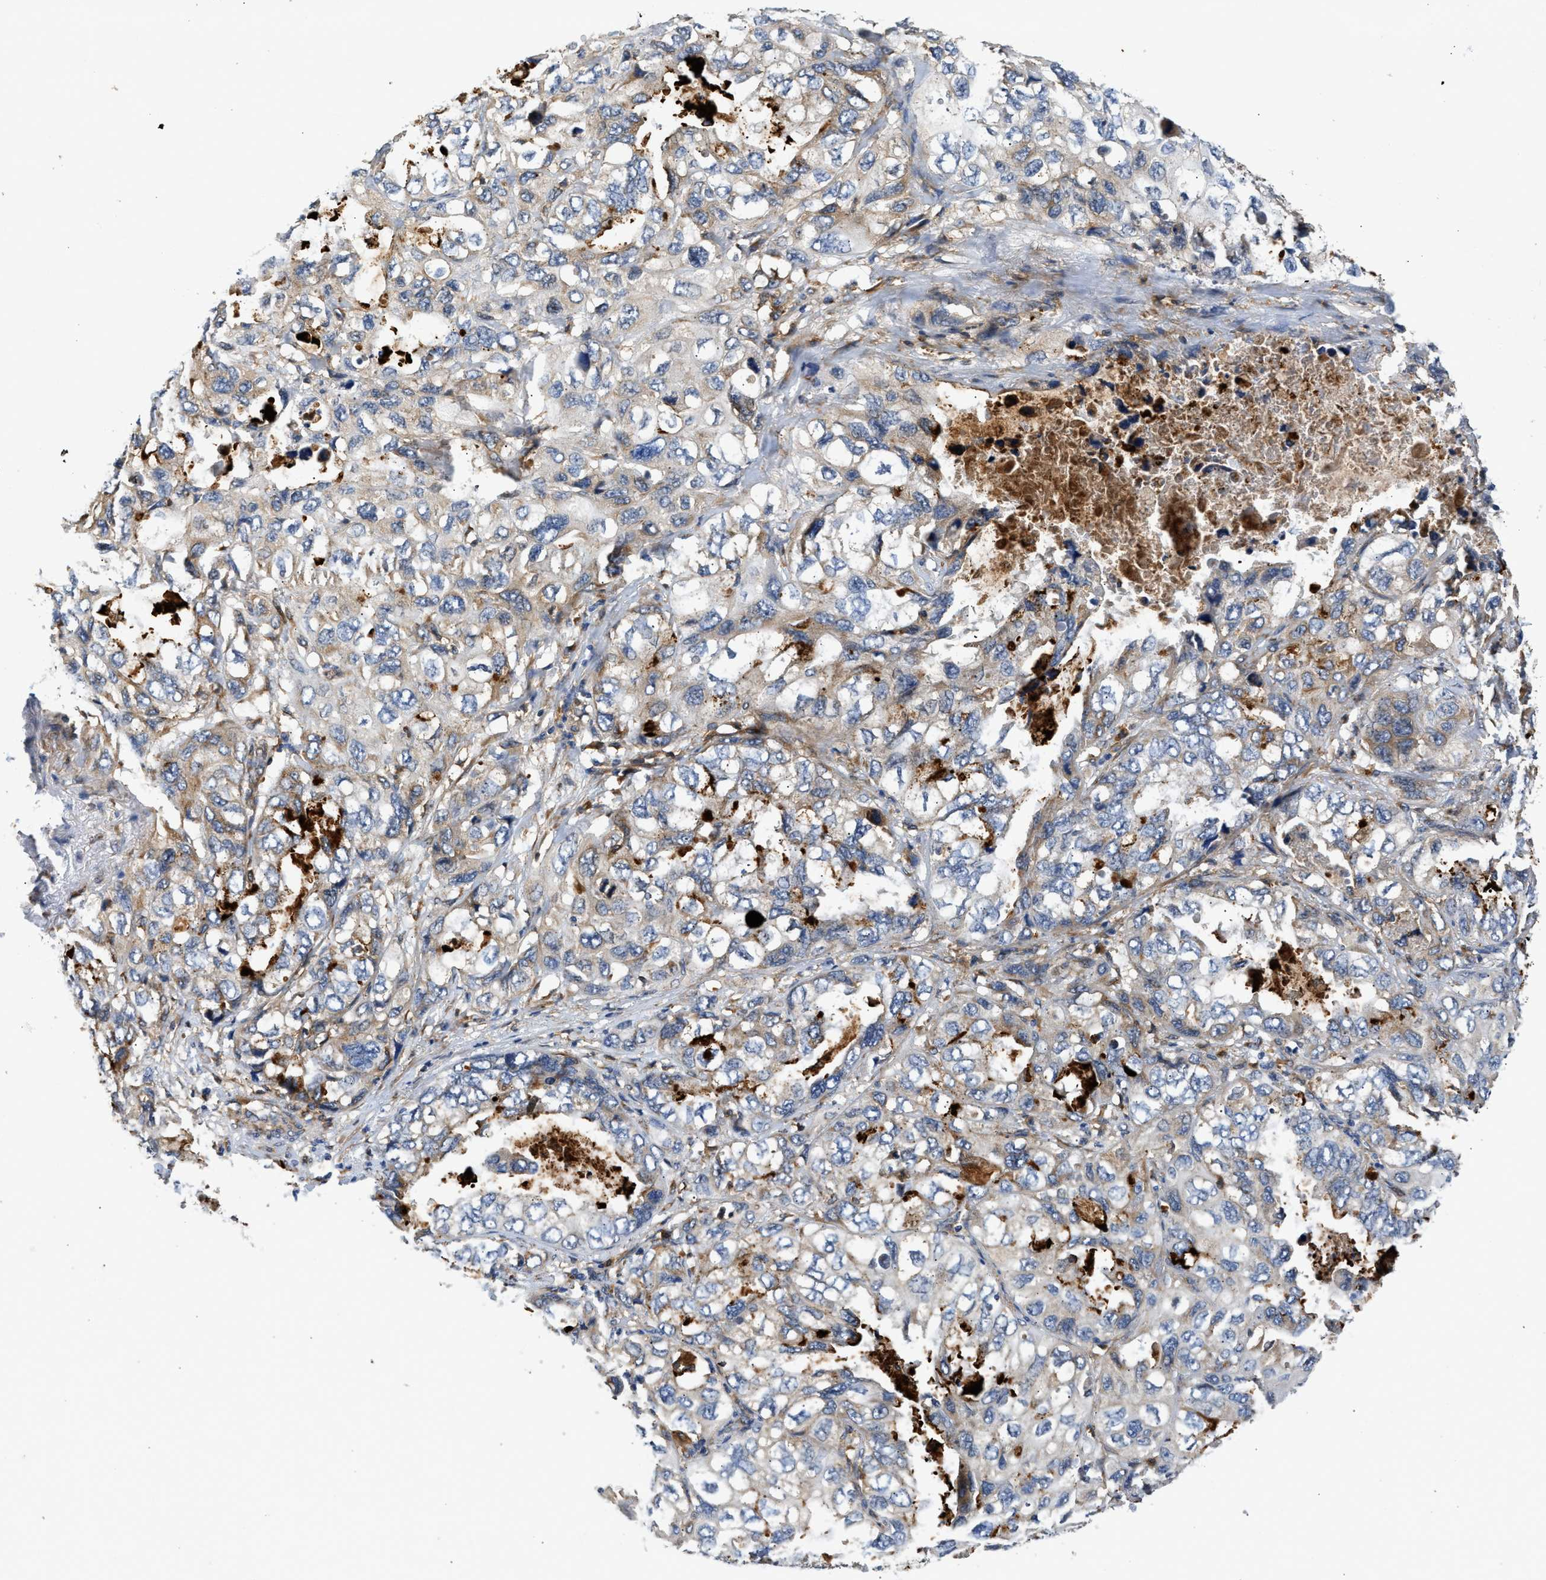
{"staining": {"intensity": "weak", "quantity": "25%-75%", "location": "cytoplasmic/membranous"}, "tissue": "lung cancer", "cell_type": "Tumor cells", "image_type": "cancer", "snomed": [{"axis": "morphology", "description": "Squamous cell carcinoma, NOS"}, {"axis": "topography", "description": "Lung"}], "caption": "Tumor cells show low levels of weak cytoplasmic/membranous staining in approximately 25%-75% of cells in squamous cell carcinoma (lung).", "gene": "RAB31", "patient": {"sex": "female", "age": 73}}